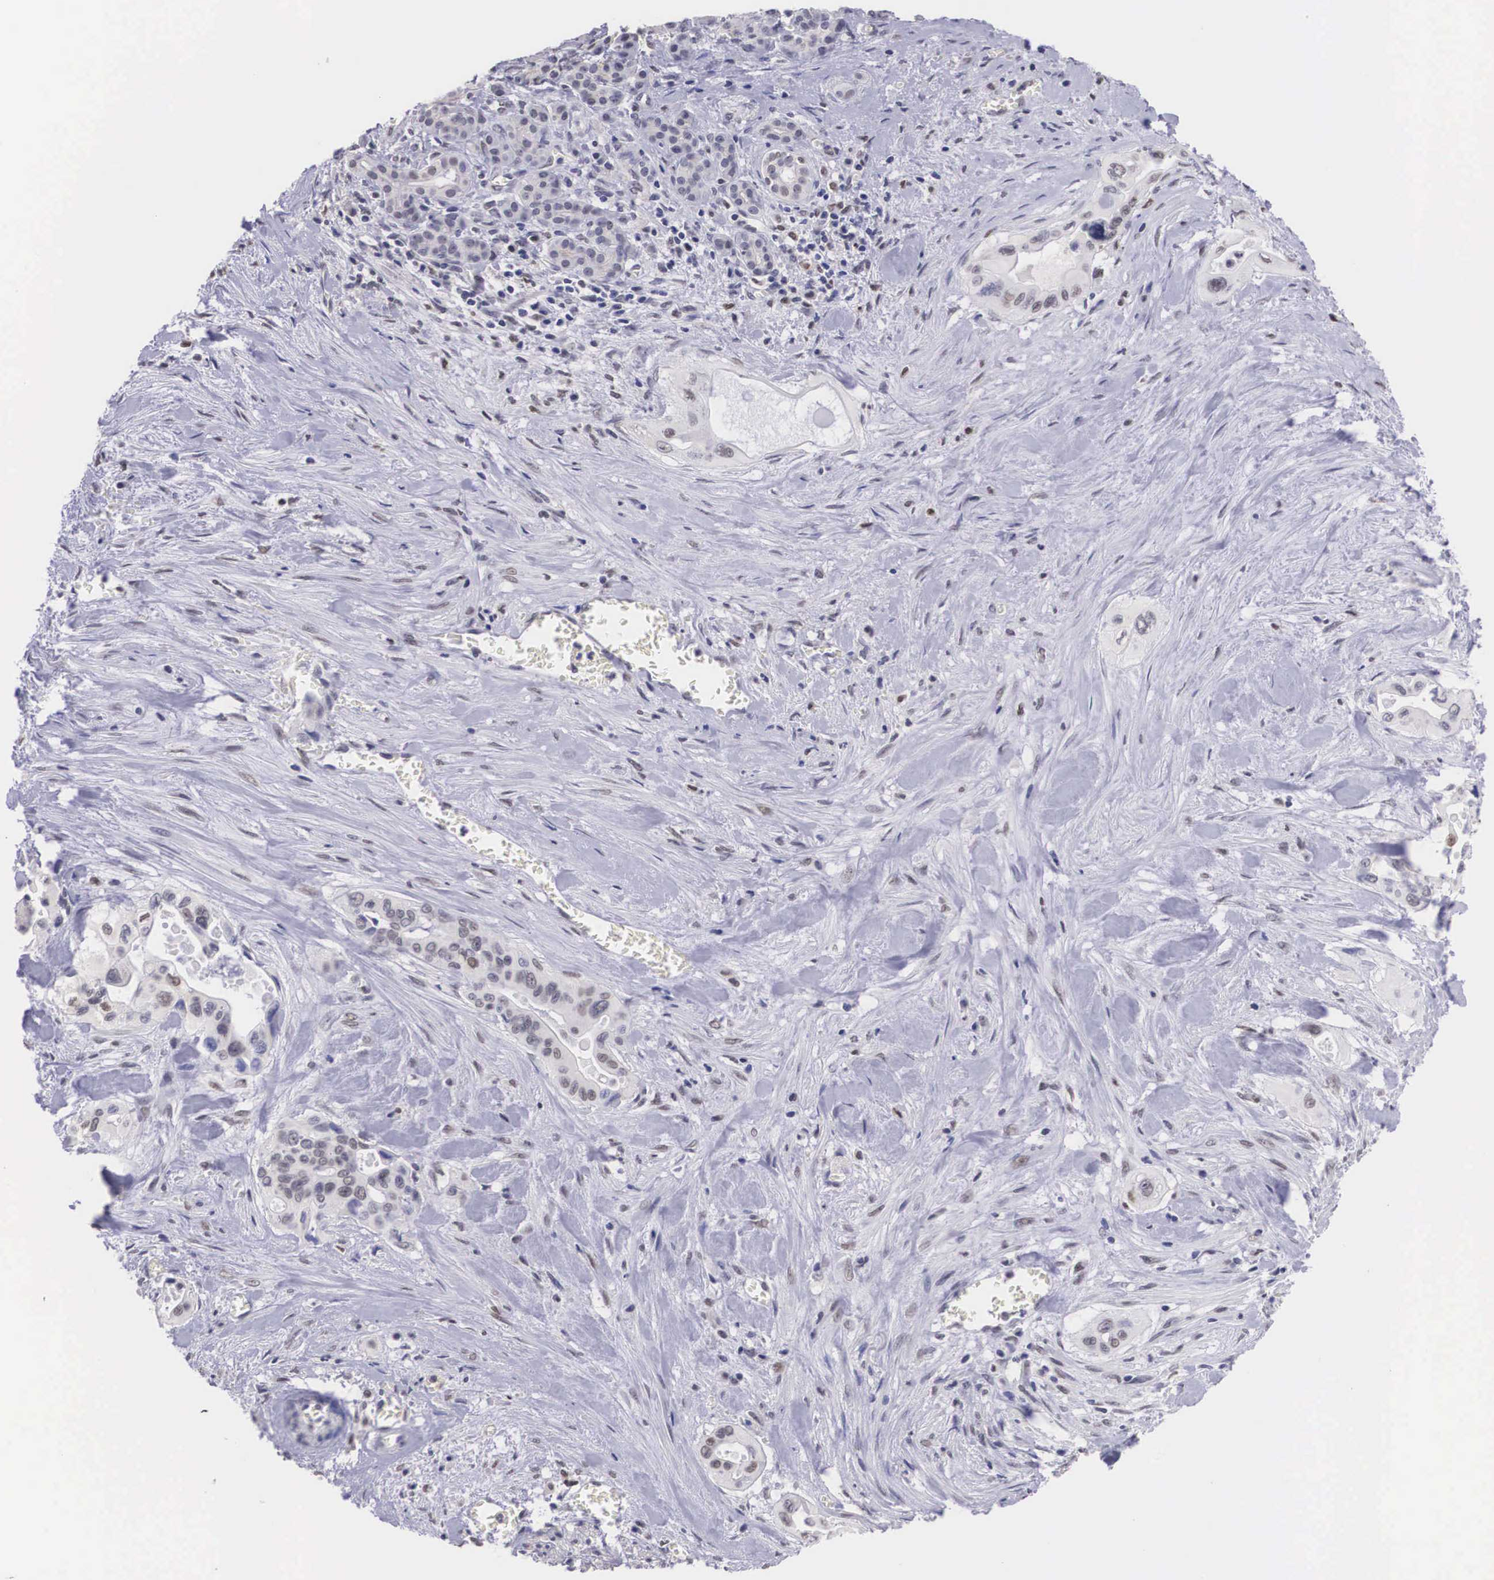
{"staining": {"intensity": "weak", "quantity": "25%-75%", "location": "nuclear"}, "tissue": "pancreatic cancer", "cell_type": "Tumor cells", "image_type": "cancer", "snomed": [{"axis": "morphology", "description": "Adenocarcinoma, NOS"}, {"axis": "topography", "description": "Pancreas"}], "caption": "This micrograph exhibits IHC staining of human pancreatic cancer (adenocarcinoma), with low weak nuclear positivity in about 25%-75% of tumor cells.", "gene": "ETV6", "patient": {"sex": "male", "age": 77}}